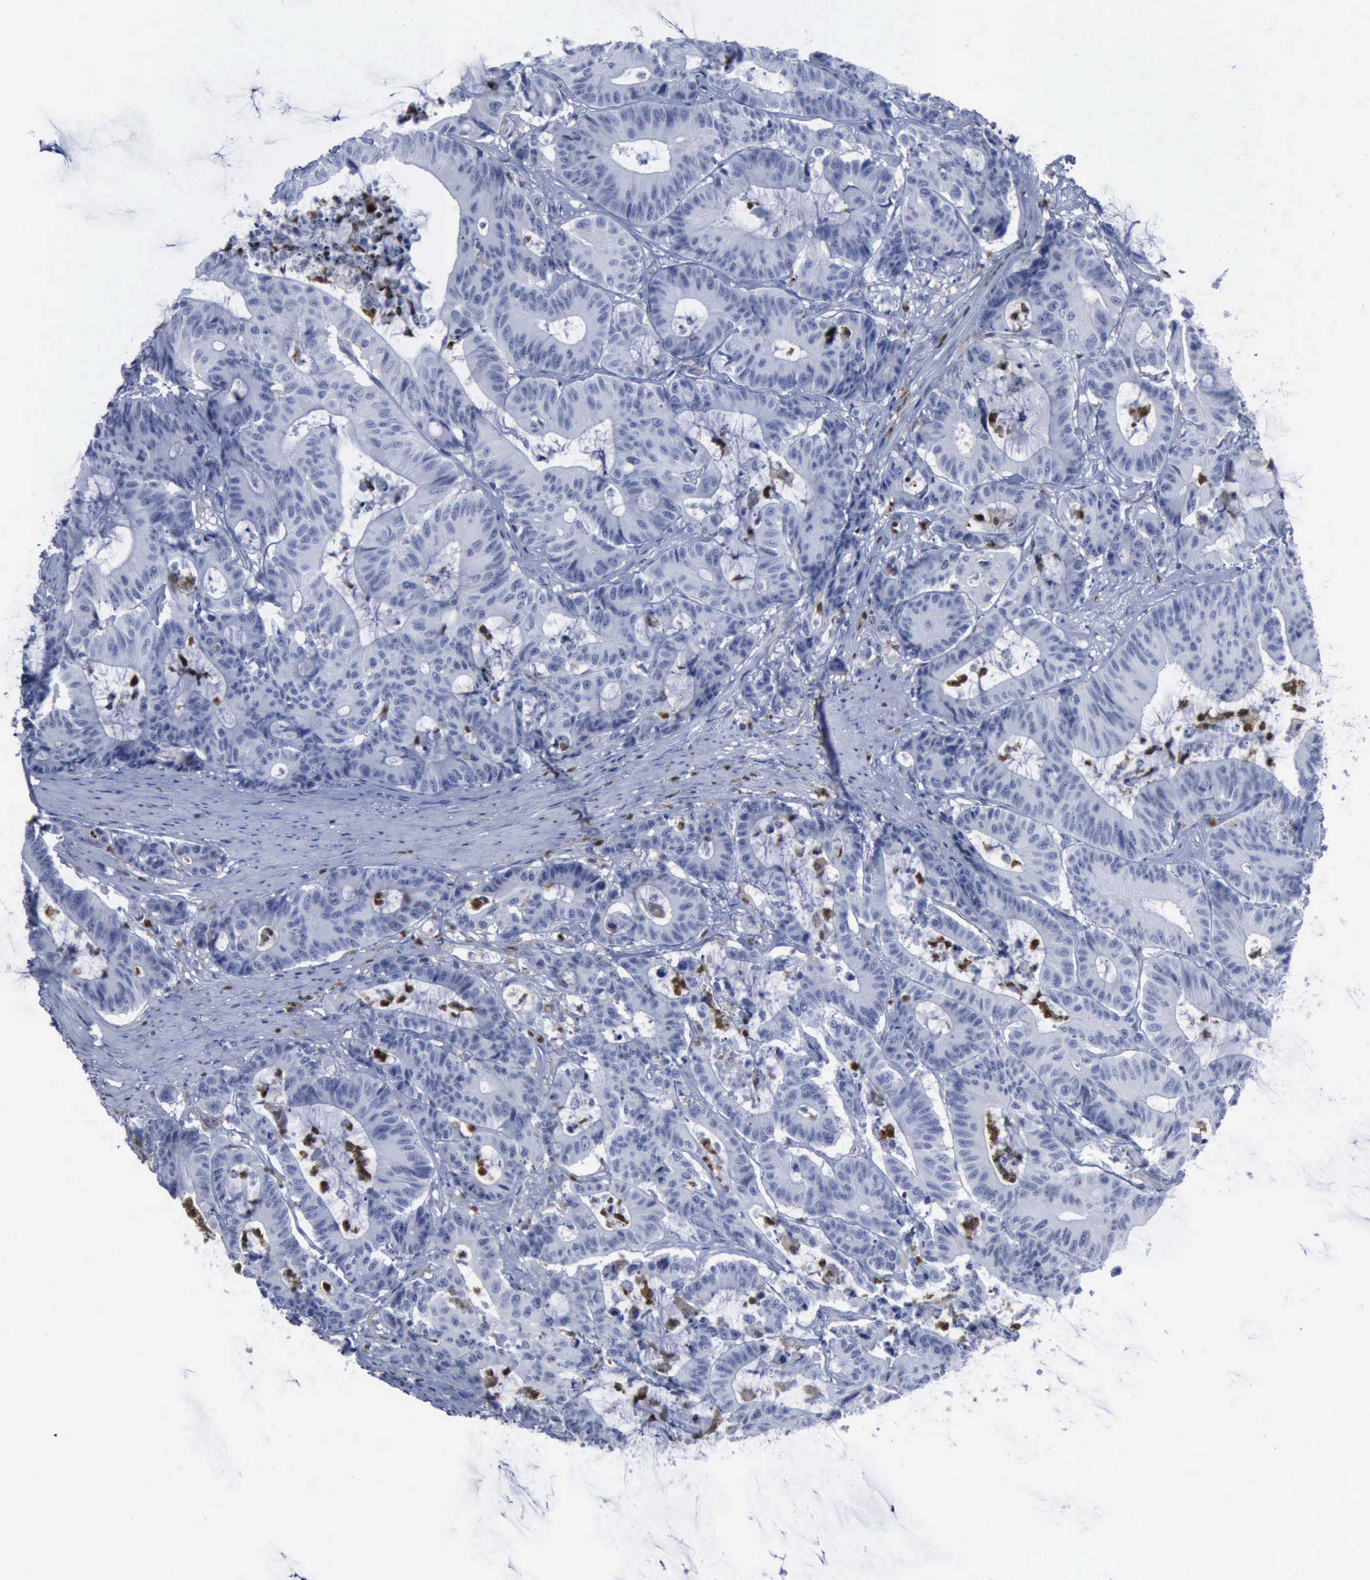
{"staining": {"intensity": "negative", "quantity": "none", "location": "none"}, "tissue": "colorectal cancer", "cell_type": "Tumor cells", "image_type": "cancer", "snomed": [{"axis": "morphology", "description": "Adenocarcinoma, NOS"}, {"axis": "topography", "description": "Colon"}], "caption": "Immunohistochemistry (IHC) image of human adenocarcinoma (colorectal) stained for a protein (brown), which exhibits no positivity in tumor cells.", "gene": "CSTA", "patient": {"sex": "female", "age": 84}}